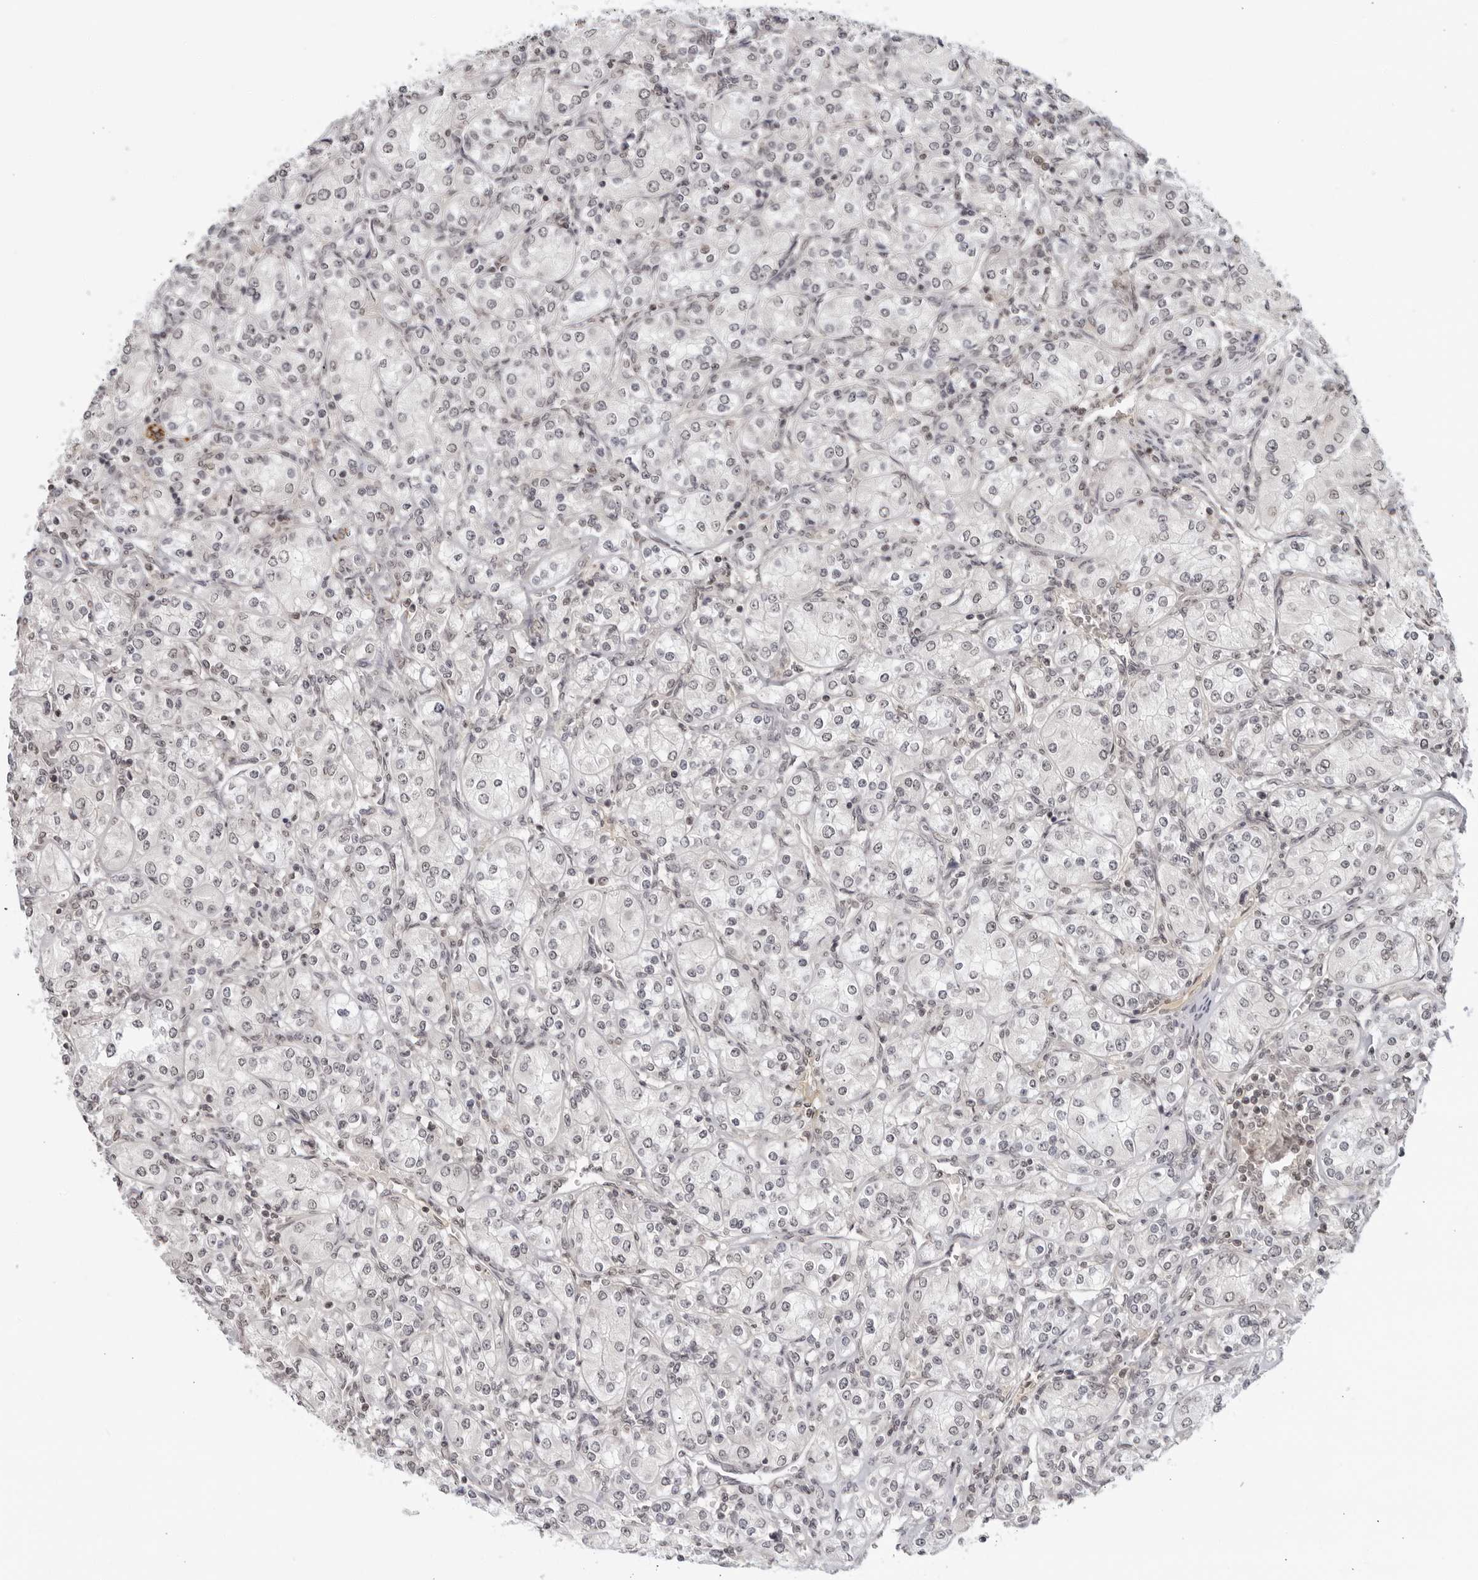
{"staining": {"intensity": "weak", "quantity": "<25%", "location": "nuclear"}, "tissue": "renal cancer", "cell_type": "Tumor cells", "image_type": "cancer", "snomed": [{"axis": "morphology", "description": "Adenocarcinoma, NOS"}, {"axis": "topography", "description": "Kidney"}], "caption": "DAB (3,3'-diaminobenzidine) immunohistochemical staining of renal adenocarcinoma demonstrates no significant expression in tumor cells.", "gene": "CC2D1B", "patient": {"sex": "male", "age": 77}}